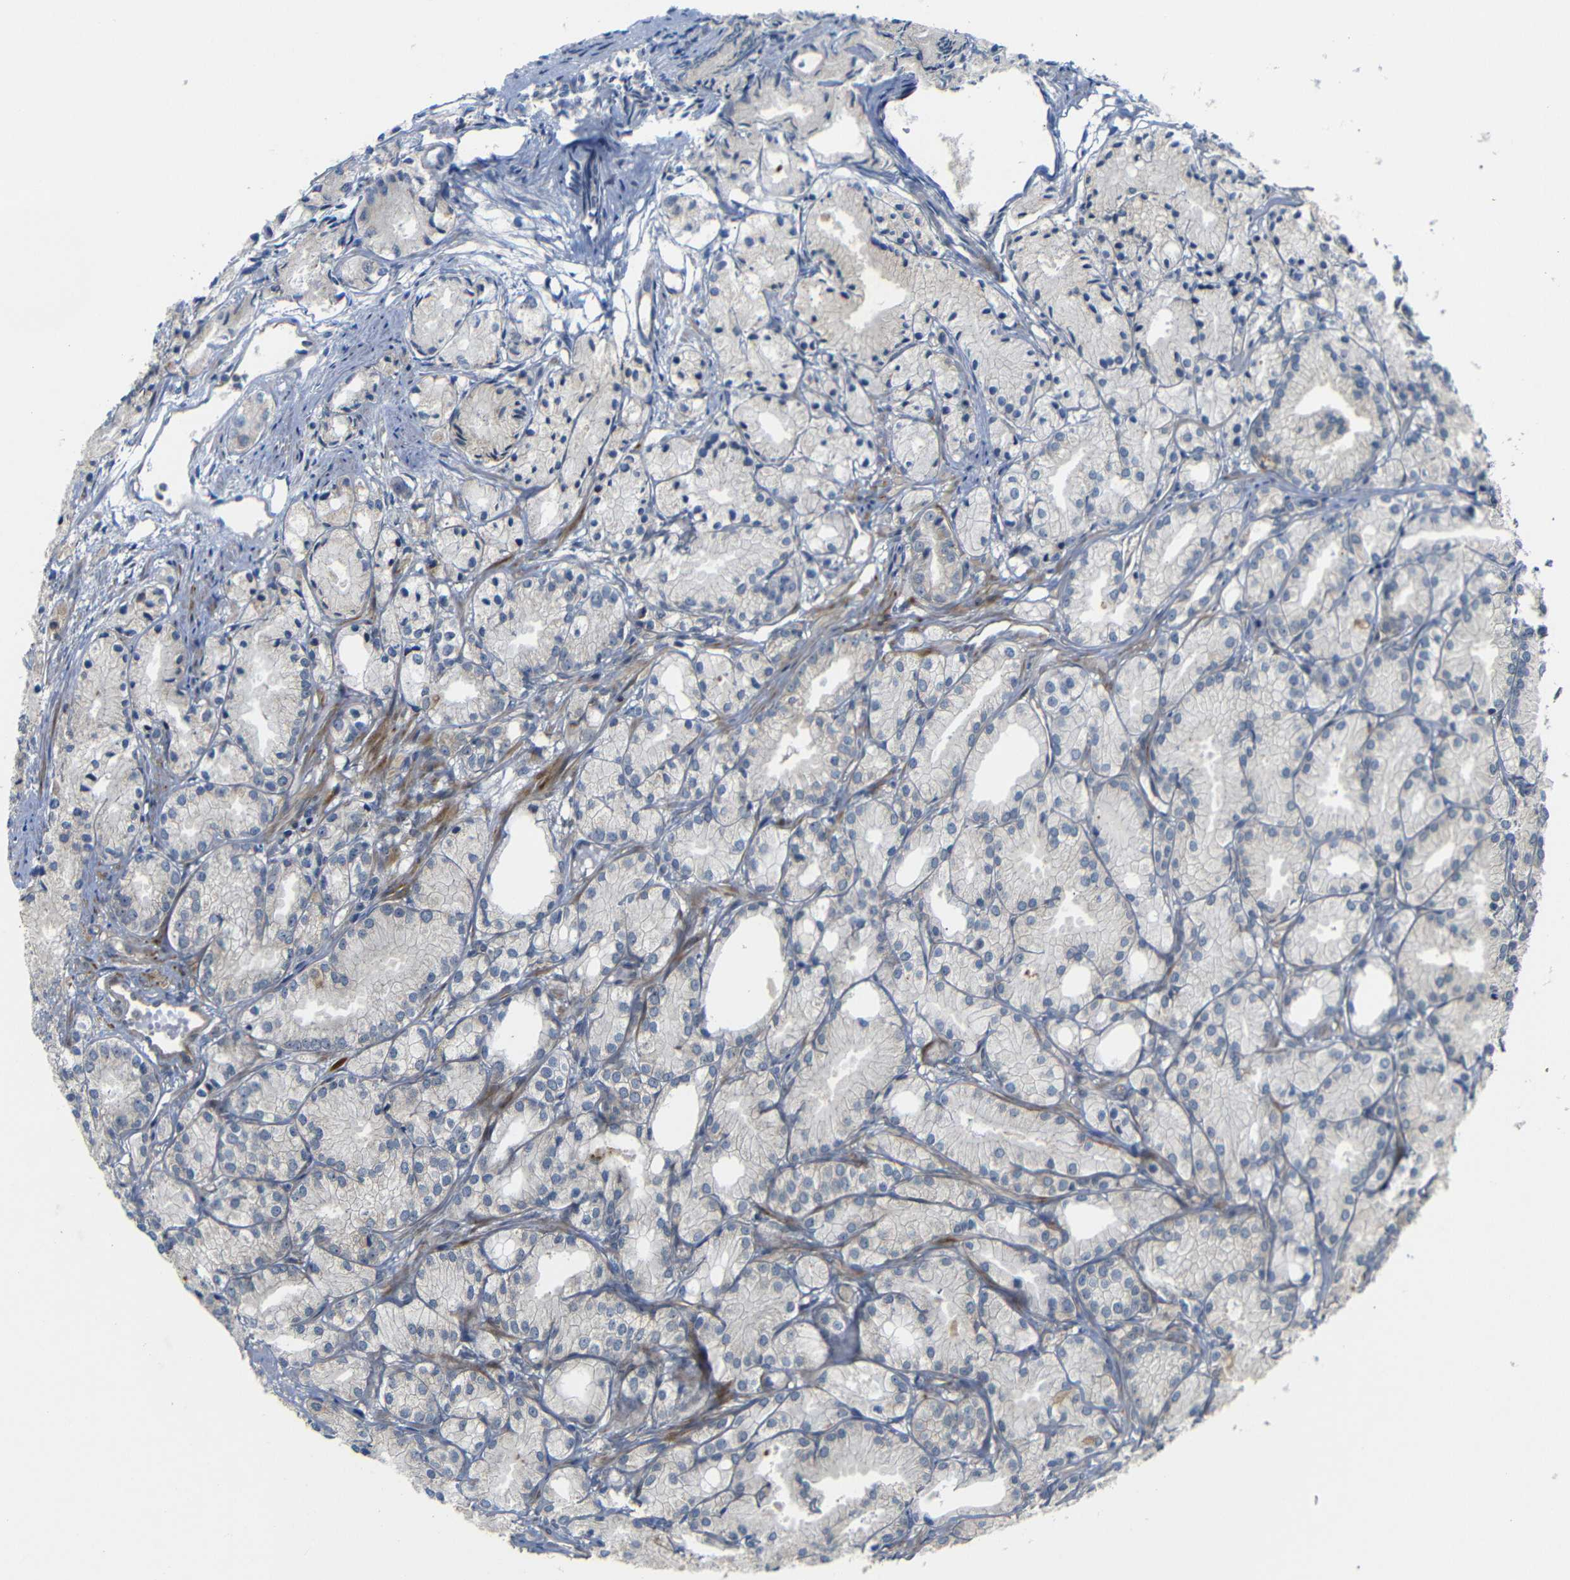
{"staining": {"intensity": "negative", "quantity": "none", "location": "none"}, "tissue": "prostate cancer", "cell_type": "Tumor cells", "image_type": "cancer", "snomed": [{"axis": "morphology", "description": "Adenocarcinoma, Low grade"}, {"axis": "topography", "description": "Prostate"}], "caption": "Prostate cancer (low-grade adenocarcinoma) stained for a protein using IHC reveals no expression tumor cells.", "gene": "P3H2", "patient": {"sex": "male", "age": 72}}